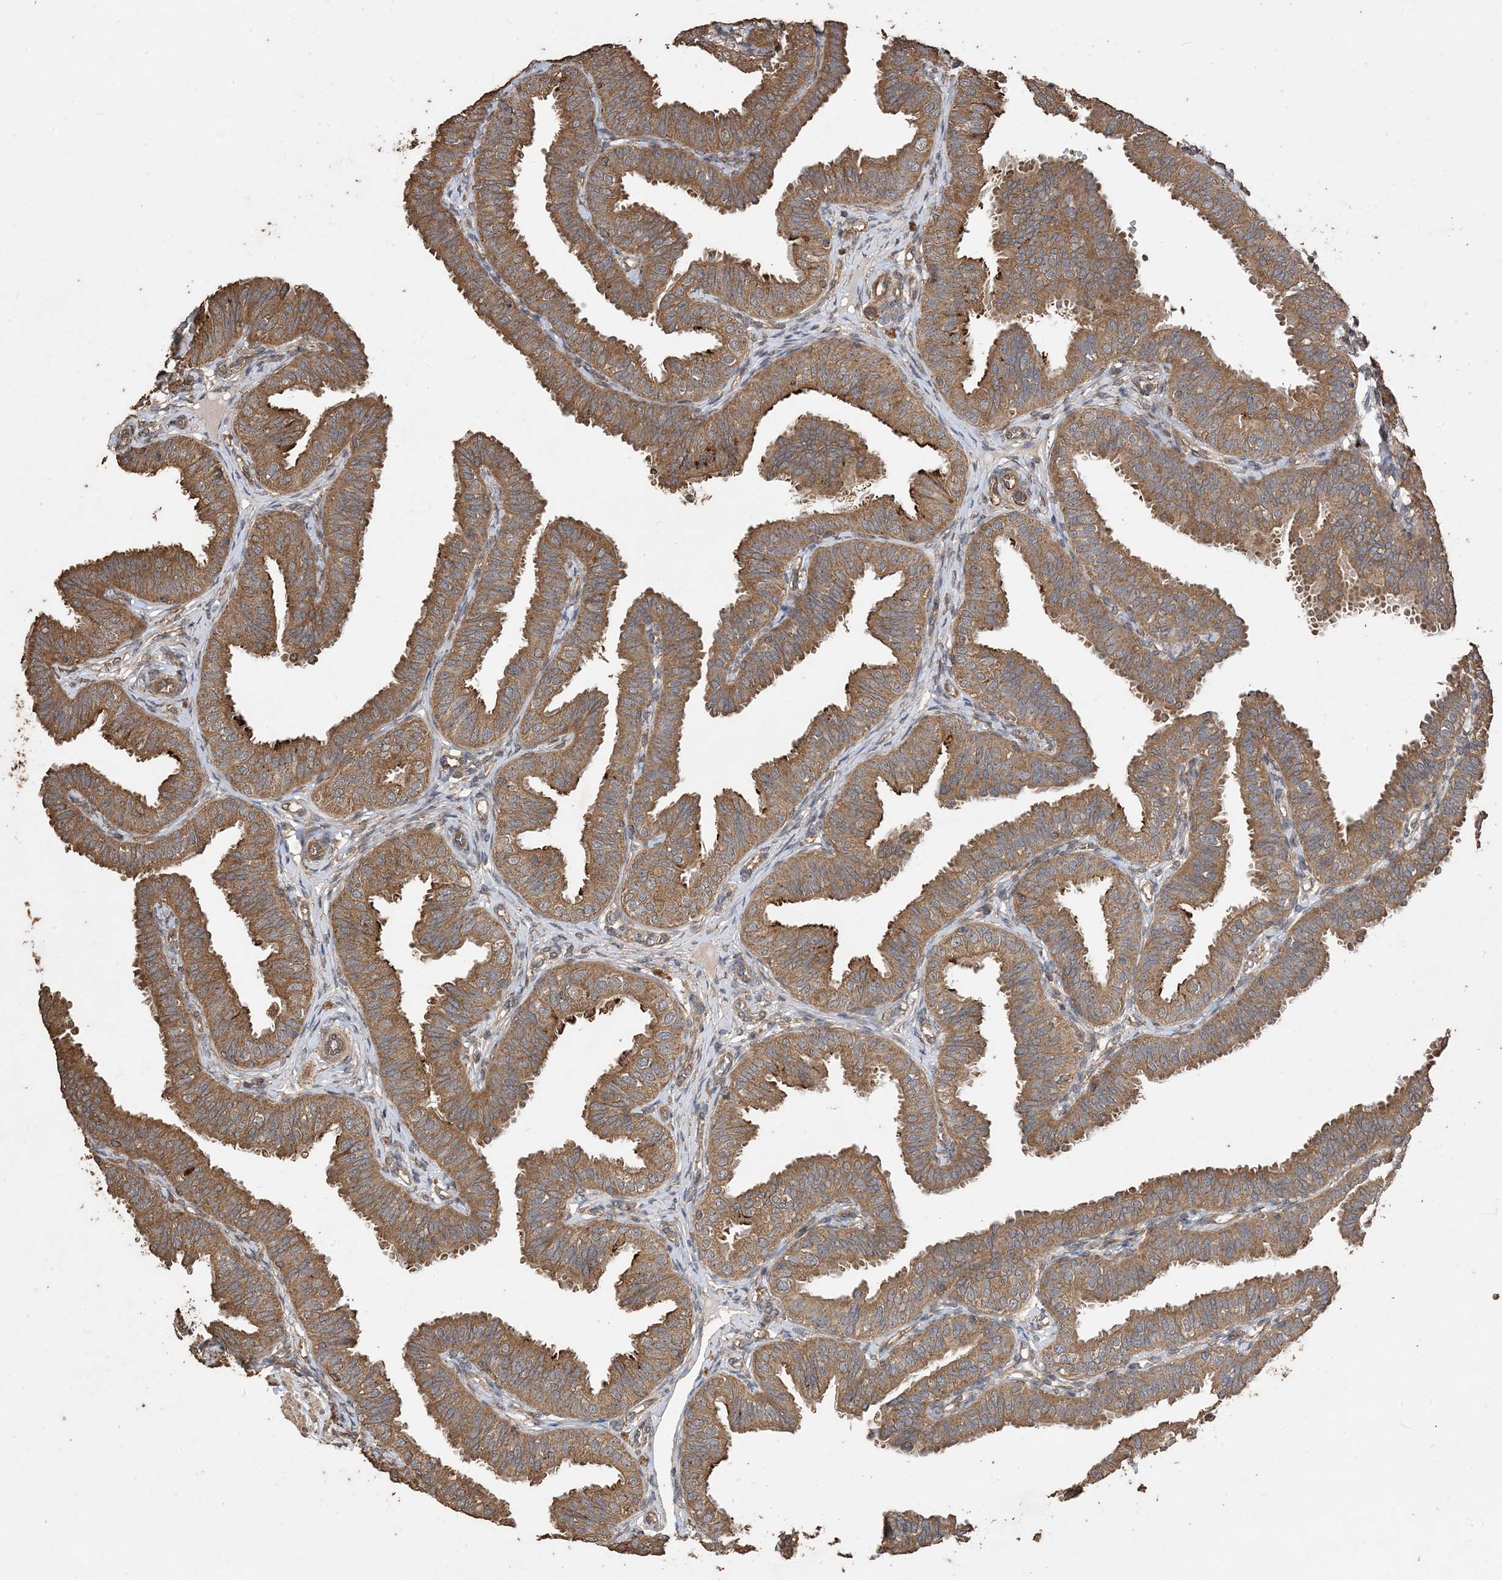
{"staining": {"intensity": "moderate", "quantity": ">75%", "location": "cytoplasmic/membranous"}, "tissue": "fallopian tube", "cell_type": "Glandular cells", "image_type": "normal", "snomed": [{"axis": "morphology", "description": "Normal tissue, NOS"}, {"axis": "topography", "description": "Fallopian tube"}], "caption": "Protein staining by IHC reveals moderate cytoplasmic/membranous staining in approximately >75% of glandular cells in normal fallopian tube. Nuclei are stained in blue.", "gene": "ZKSCAN5", "patient": {"sex": "female", "age": 35}}